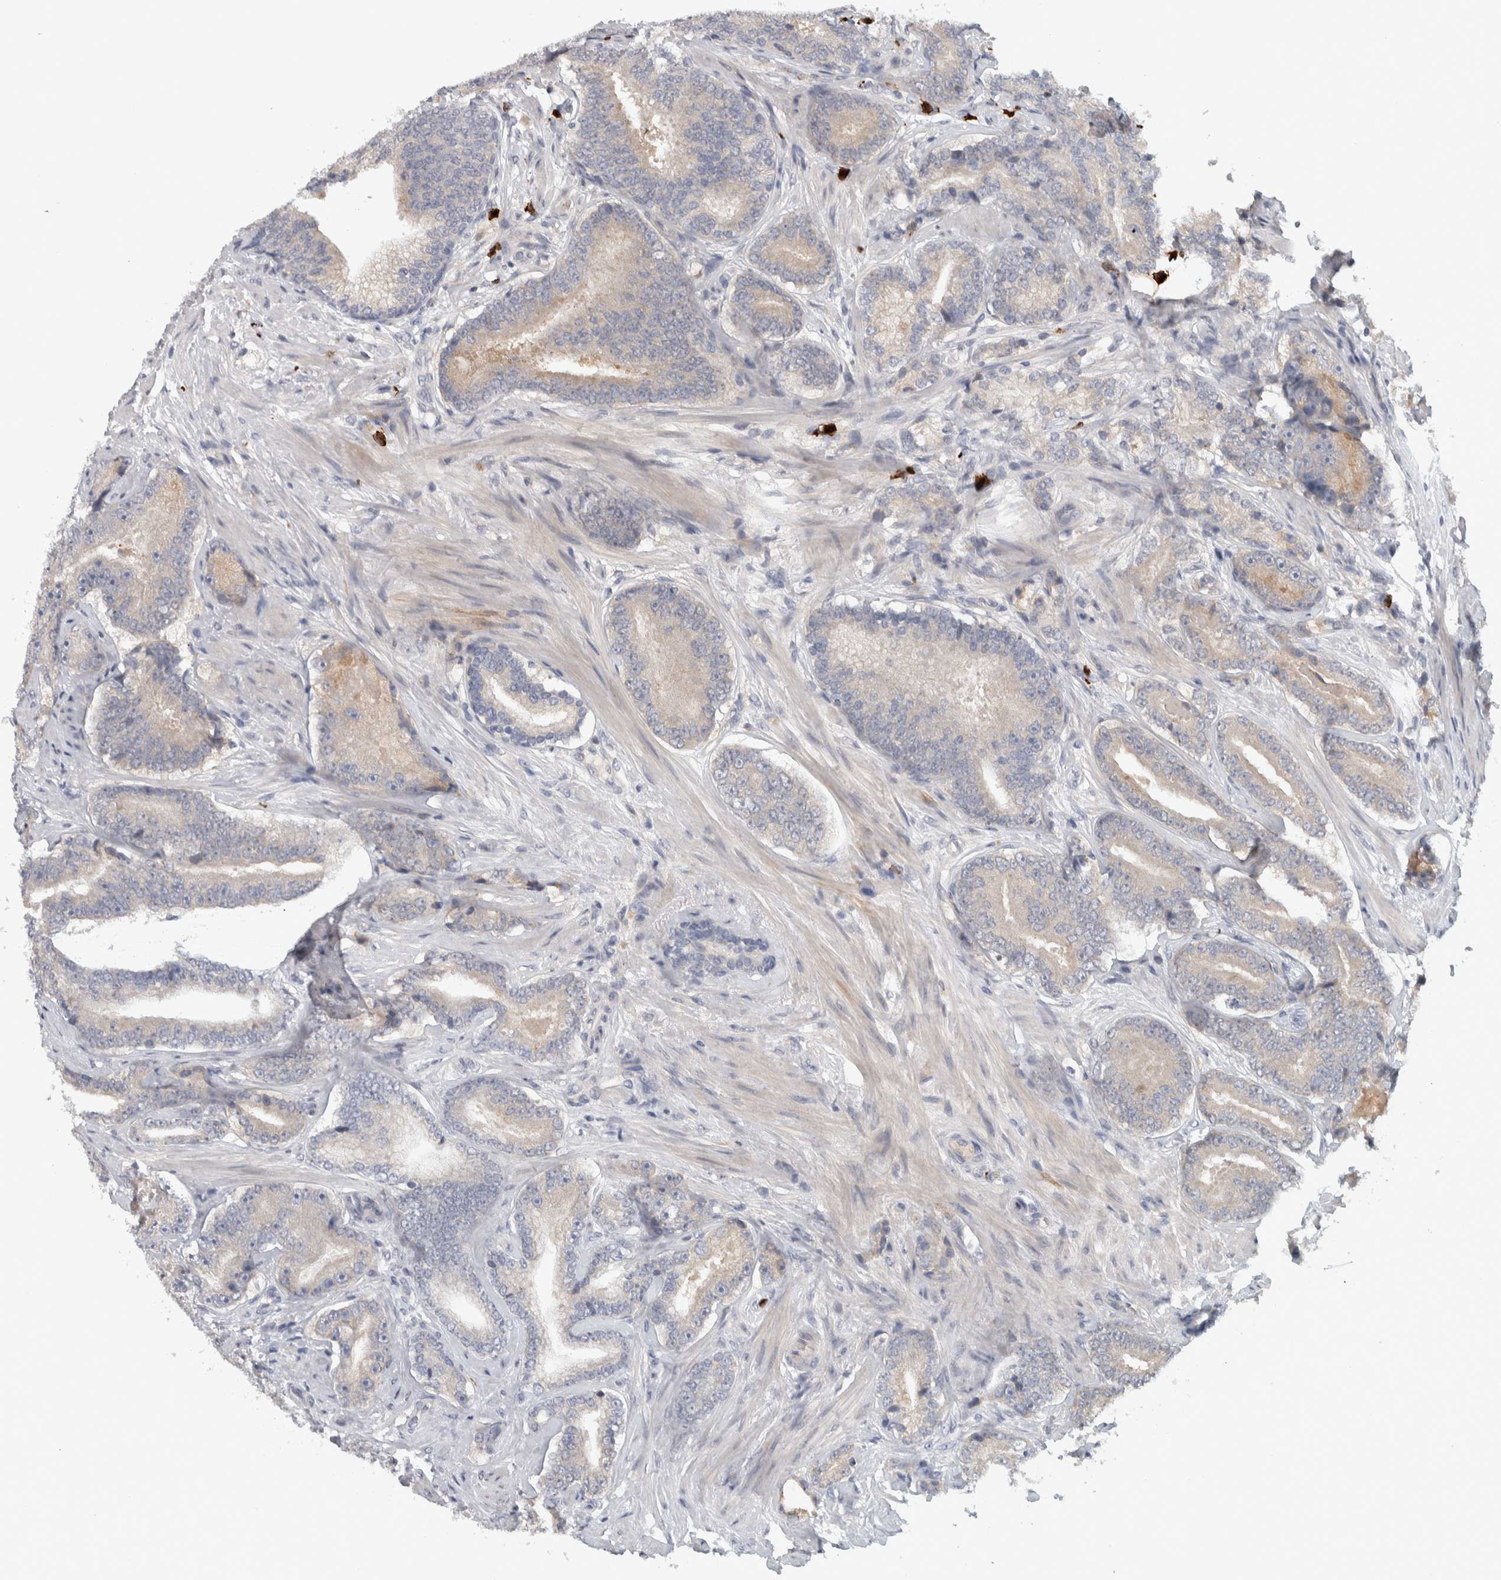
{"staining": {"intensity": "weak", "quantity": "<25%", "location": "cytoplasmic/membranous"}, "tissue": "prostate cancer", "cell_type": "Tumor cells", "image_type": "cancer", "snomed": [{"axis": "morphology", "description": "Adenocarcinoma, High grade"}, {"axis": "topography", "description": "Prostate"}], "caption": "Image shows no protein staining in tumor cells of prostate cancer tissue.", "gene": "ADPRM", "patient": {"sex": "male", "age": 55}}